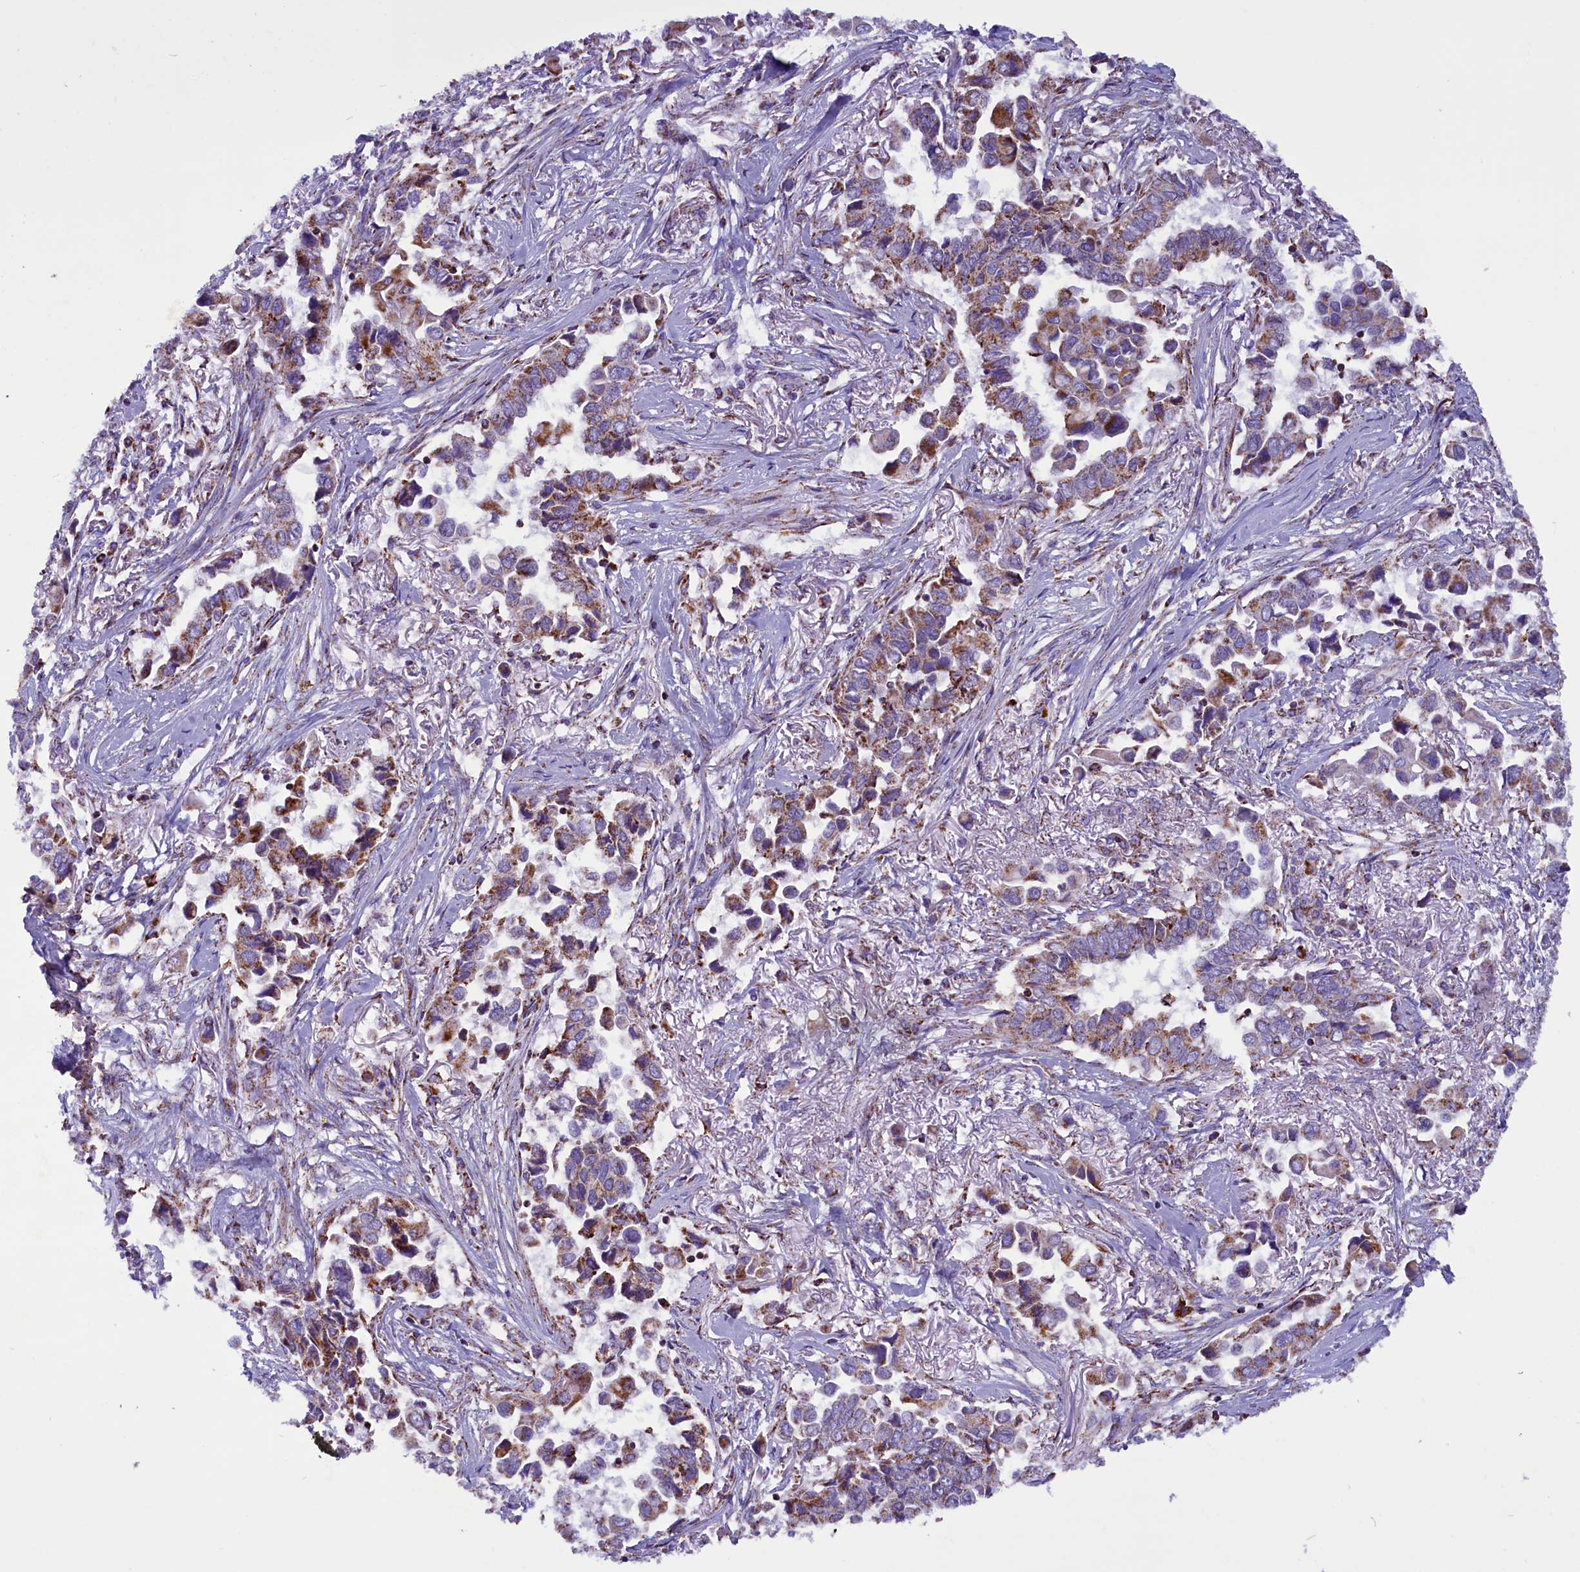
{"staining": {"intensity": "moderate", "quantity": ">75%", "location": "cytoplasmic/membranous"}, "tissue": "lung cancer", "cell_type": "Tumor cells", "image_type": "cancer", "snomed": [{"axis": "morphology", "description": "Adenocarcinoma, NOS"}, {"axis": "topography", "description": "Lung"}], "caption": "This is an image of IHC staining of lung cancer, which shows moderate positivity in the cytoplasmic/membranous of tumor cells.", "gene": "ICA1L", "patient": {"sex": "female", "age": 76}}